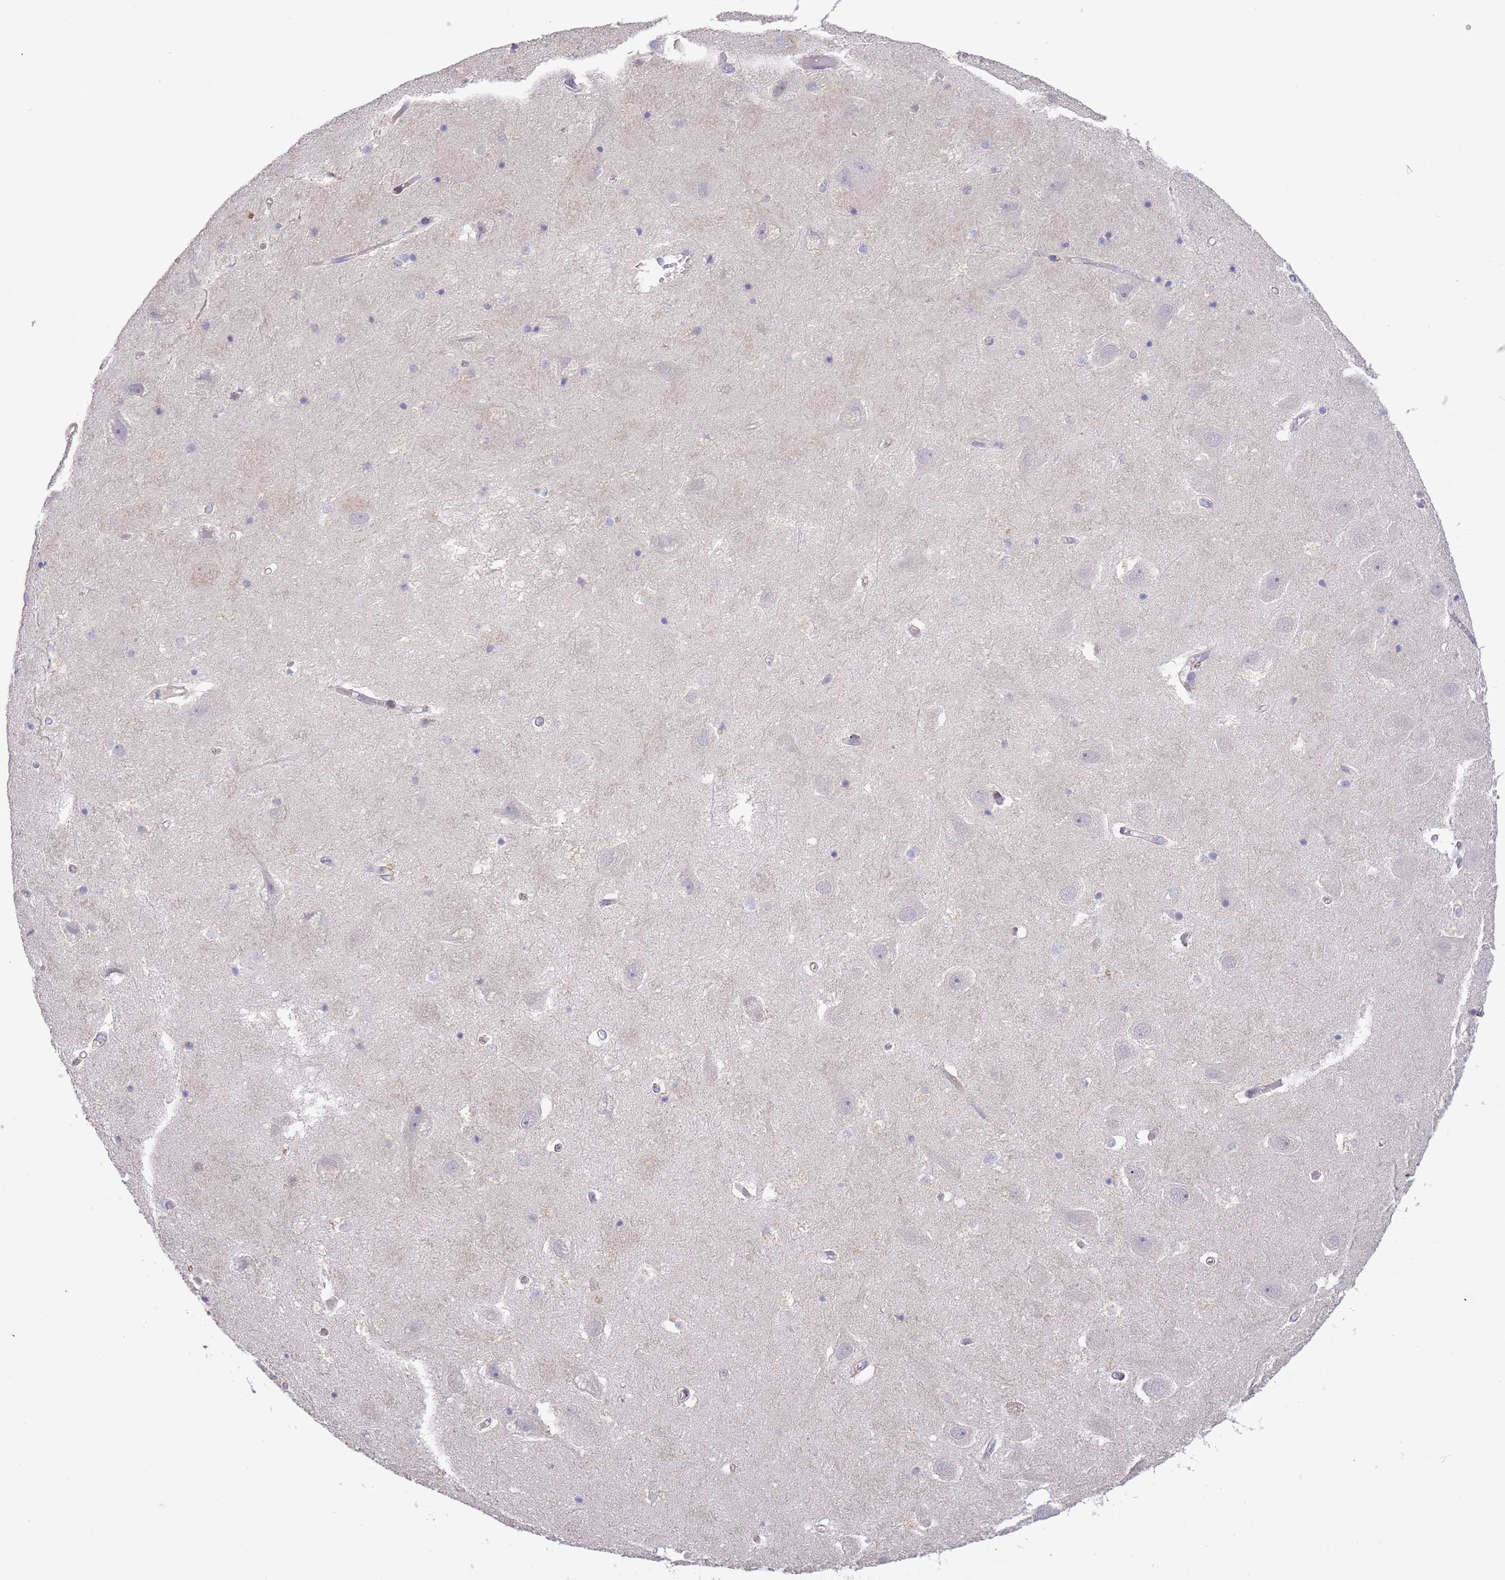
{"staining": {"intensity": "negative", "quantity": "none", "location": "none"}, "tissue": "hippocampus", "cell_type": "Glial cells", "image_type": "normal", "snomed": [{"axis": "morphology", "description": "Normal tissue, NOS"}, {"axis": "topography", "description": "Hippocampus"}], "caption": "High power microscopy histopathology image of an immunohistochemistry histopathology image of benign hippocampus, revealing no significant staining in glial cells.", "gene": "PIMREG", "patient": {"sex": "female", "age": 52}}